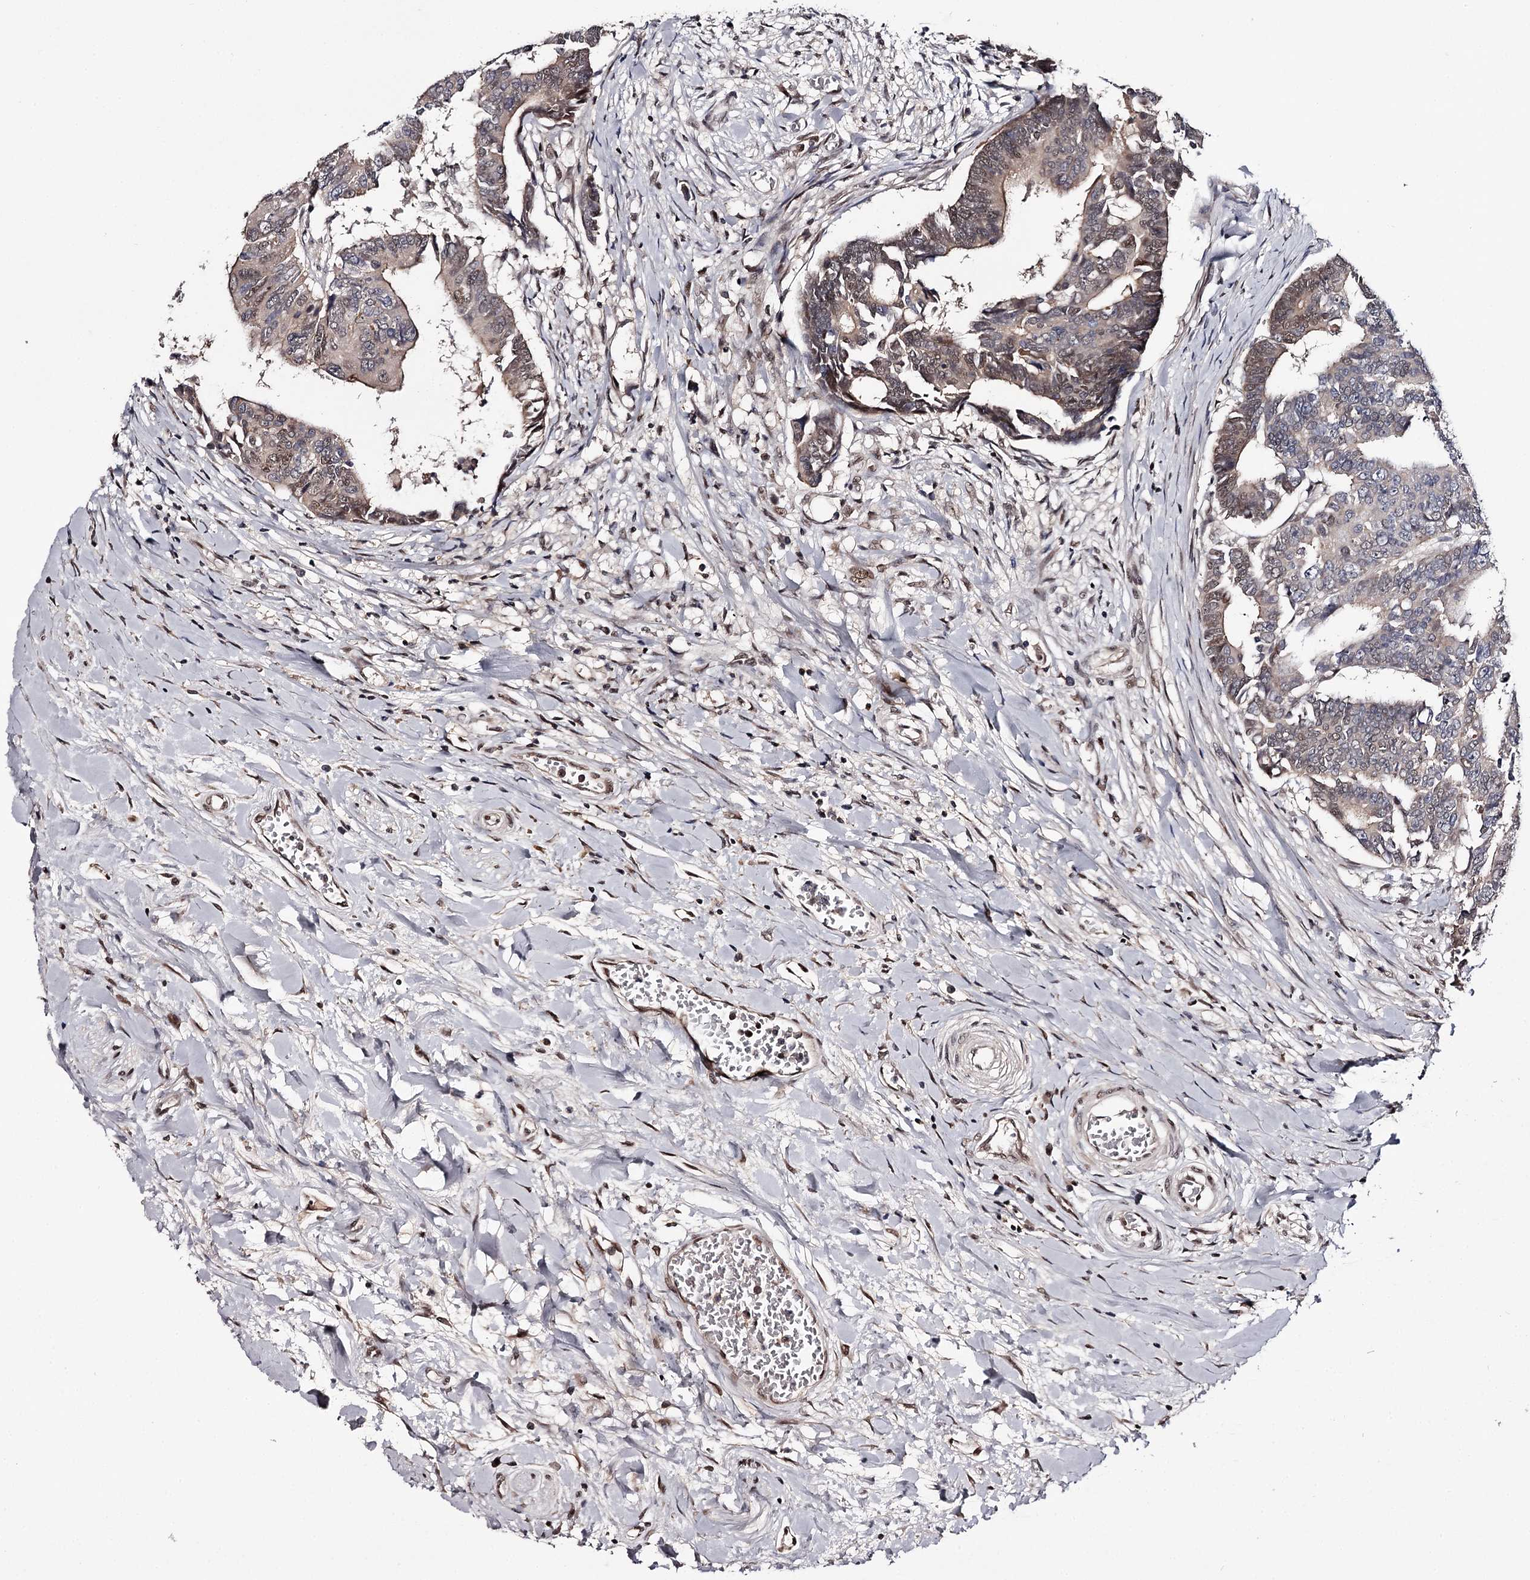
{"staining": {"intensity": "moderate", "quantity": "<25%", "location": "nuclear"}, "tissue": "colorectal cancer", "cell_type": "Tumor cells", "image_type": "cancer", "snomed": [{"axis": "morphology", "description": "Adenocarcinoma, NOS"}, {"axis": "topography", "description": "Rectum"}], "caption": "Immunohistochemistry (IHC) photomicrograph of human adenocarcinoma (colorectal) stained for a protein (brown), which displays low levels of moderate nuclear expression in approximately <25% of tumor cells.", "gene": "TTC33", "patient": {"sex": "female", "age": 65}}